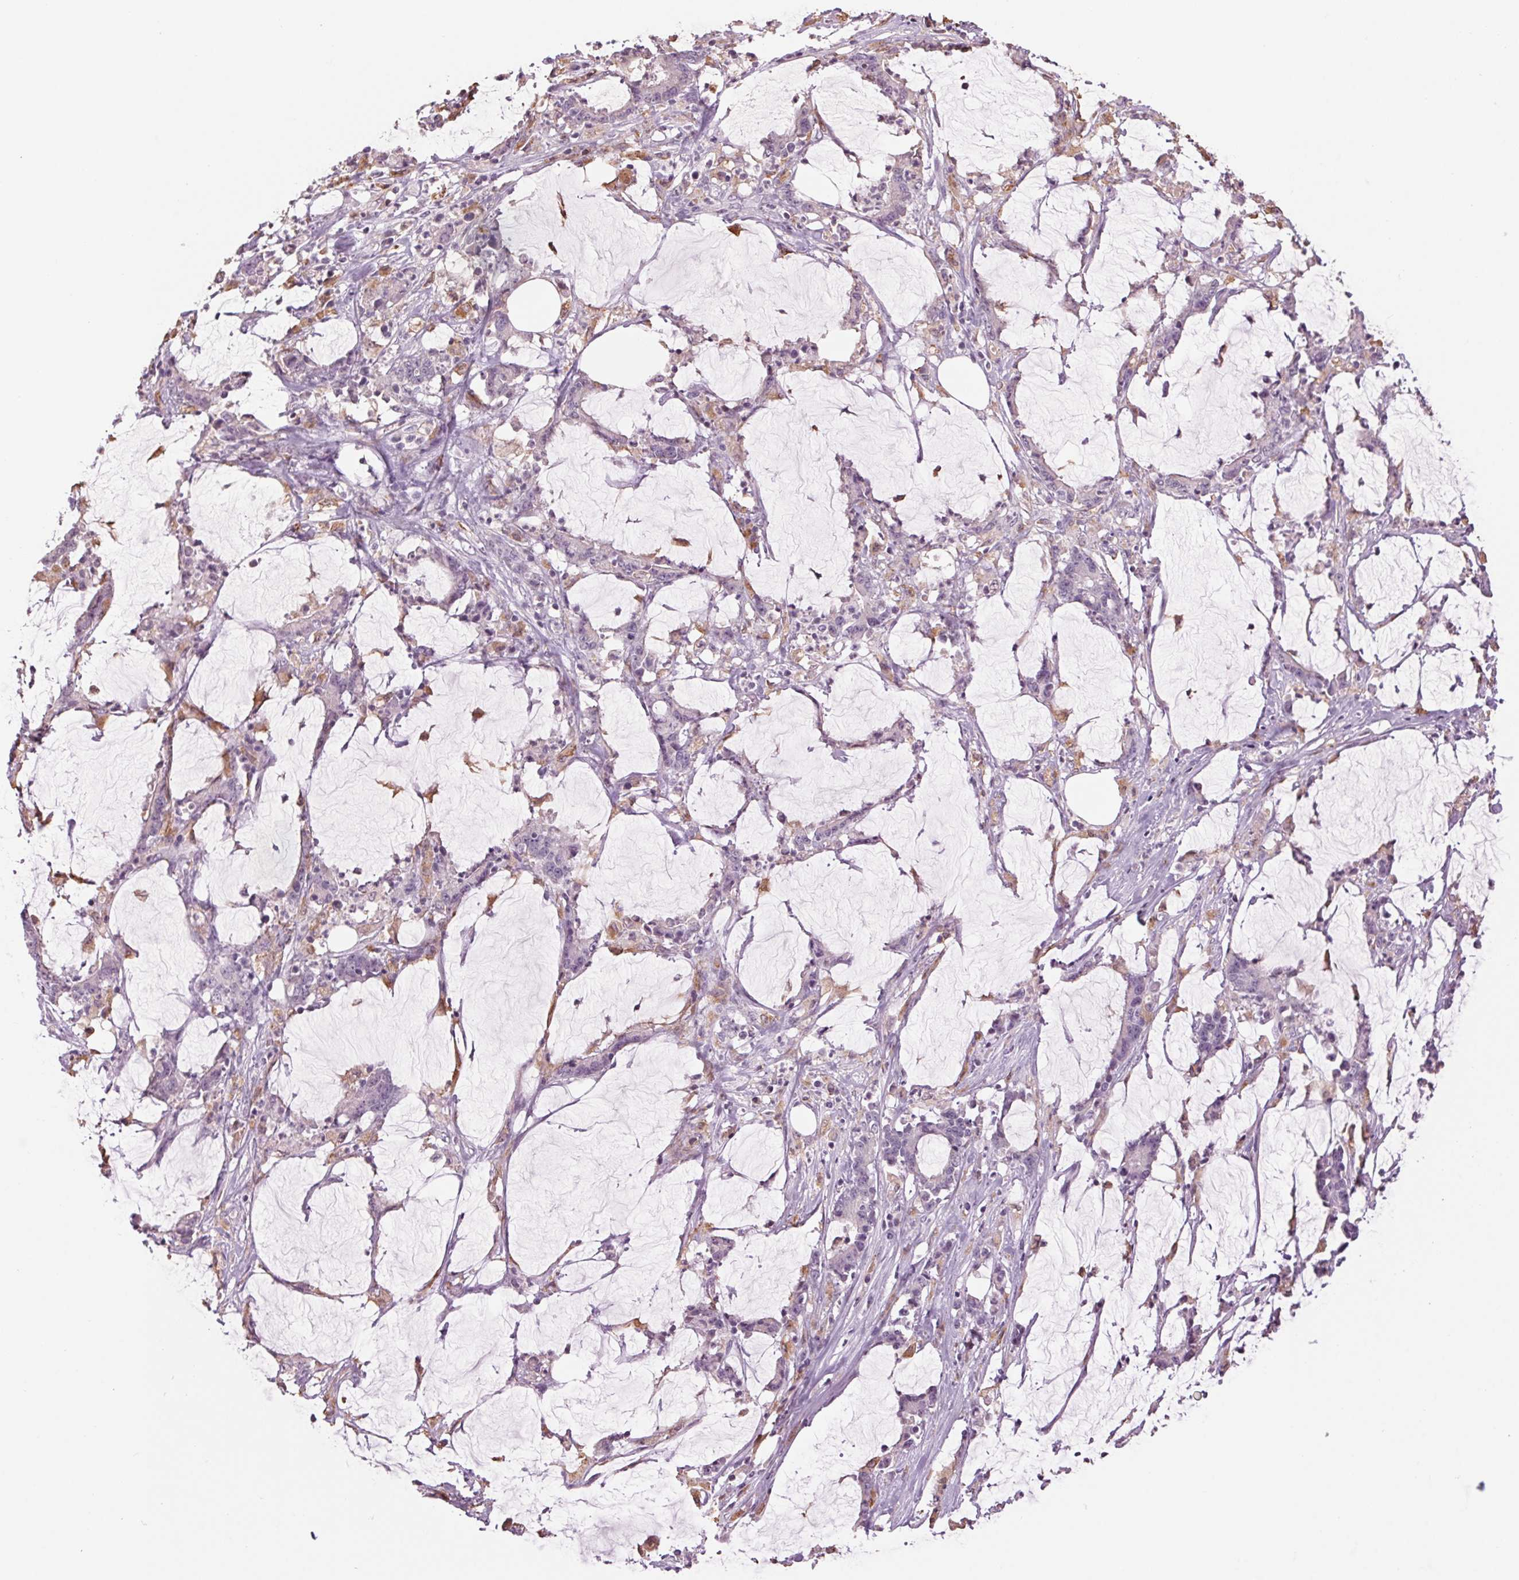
{"staining": {"intensity": "negative", "quantity": "none", "location": "none"}, "tissue": "stomach cancer", "cell_type": "Tumor cells", "image_type": "cancer", "snomed": [{"axis": "morphology", "description": "Adenocarcinoma, NOS"}, {"axis": "topography", "description": "Stomach, upper"}], "caption": "Immunohistochemical staining of human adenocarcinoma (stomach) exhibits no significant staining in tumor cells.", "gene": "MPO", "patient": {"sex": "male", "age": 68}}